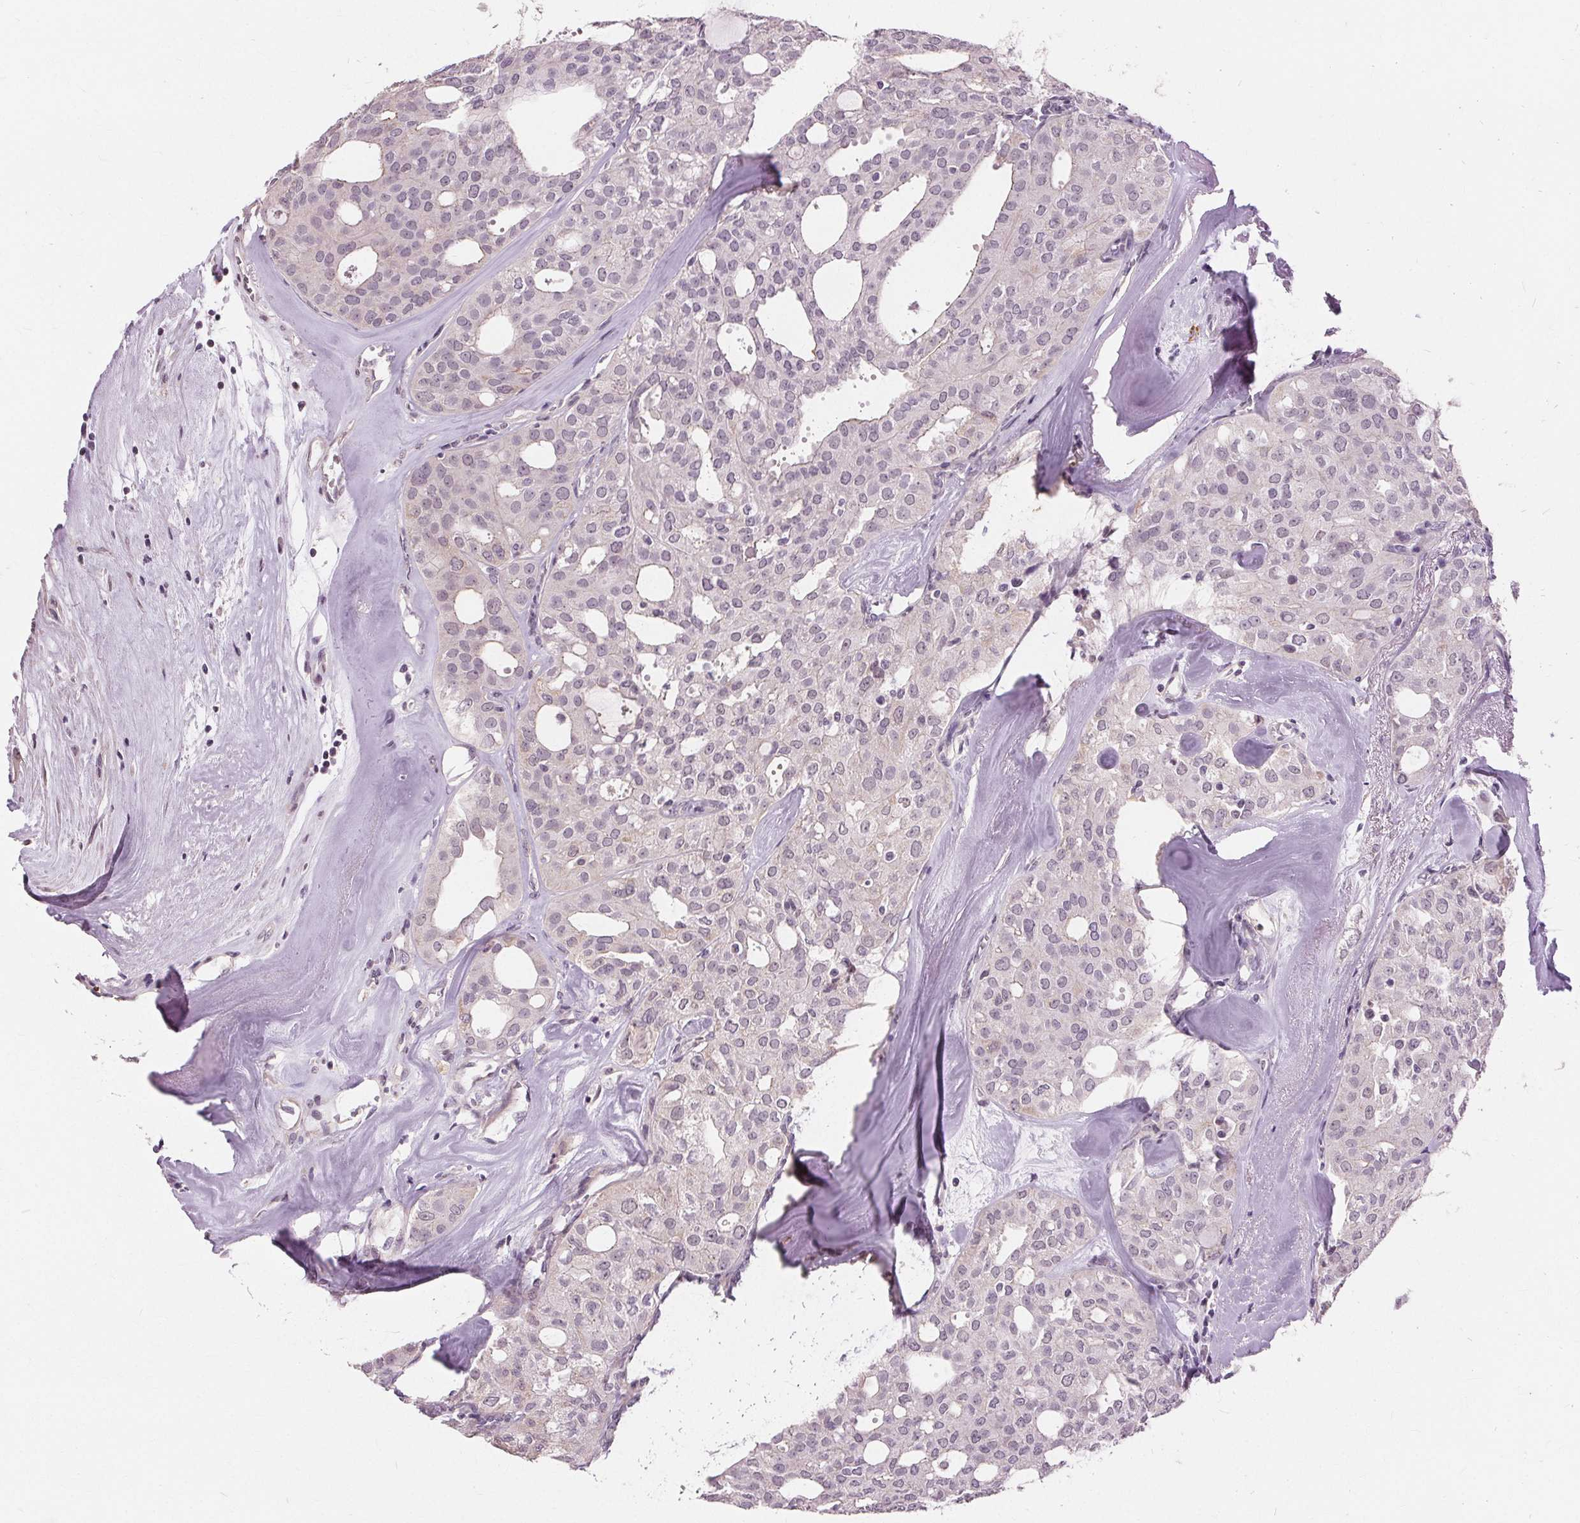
{"staining": {"intensity": "negative", "quantity": "none", "location": "none"}, "tissue": "thyroid cancer", "cell_type": "Tumor cells", "image_type": "cancer", "snomed": [{"axis": "morphology", "description": "Follicular adenoma carcinoma, NOS"}, {"axis": "topography", "description": "Thyroid gland"}], "caption": "Human thyroid cancer (follicular adenoma carcinoma) stained for a protein using immunohistochemistry demonstrates no expression in tumor cells.", "gene": "SIGLEC6", "patient": {"sex": "male", "age": 75}}